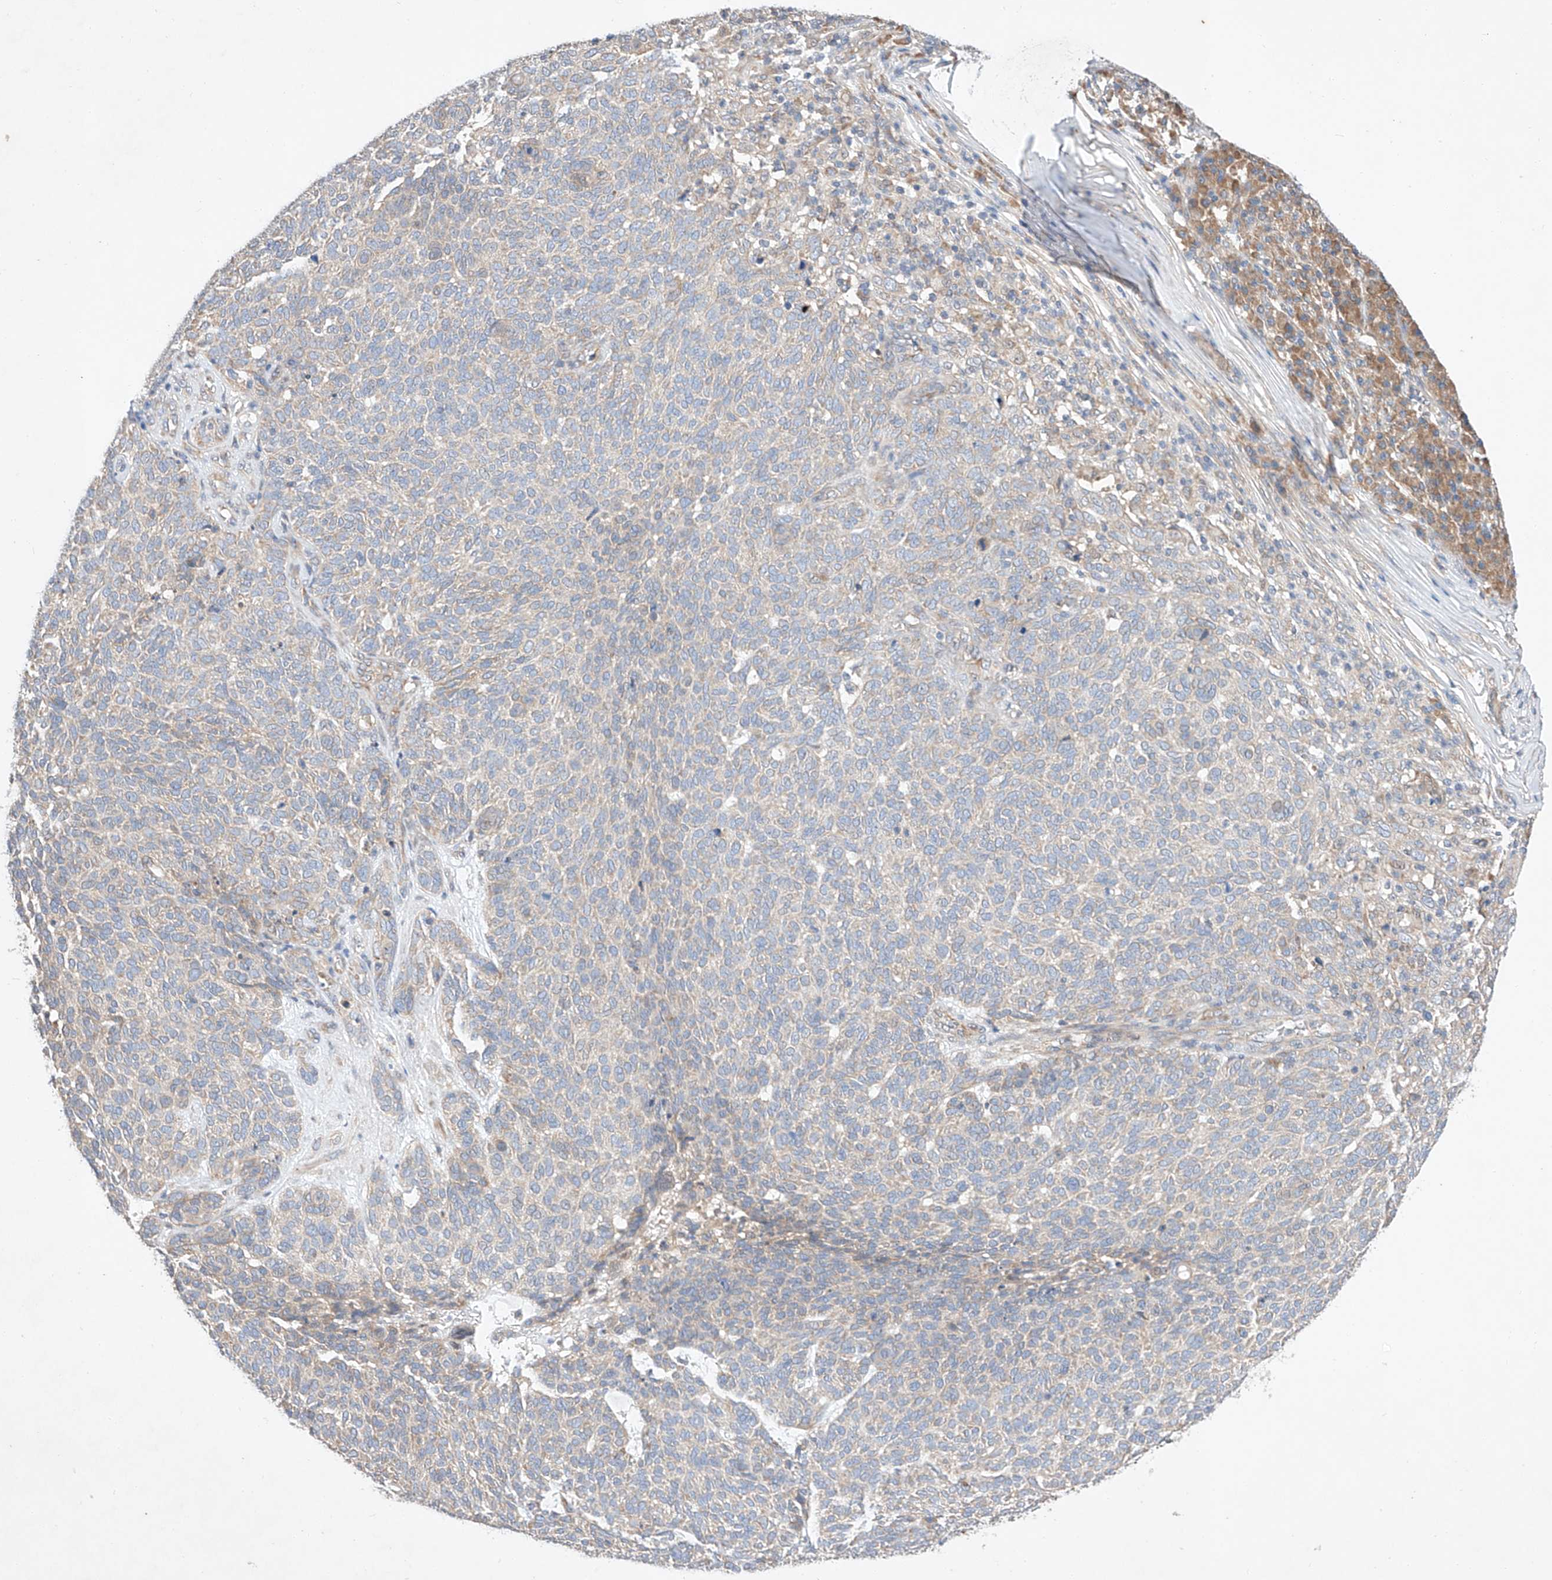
{"staining": {"intensity": "weak", "quantity": "25%-75%", "location": "cytoplasmic/membranous"}, "tissue": "skin cancer", "cell_type": "Tumor cells", "image_type": "cancer", "snomed": [{"axis": "morphology", "description": "Squamous cell carcinoma, NOS"}, {"axis": "topography", "description": "Skin"}], "caption": "The histopathology image demonstrates a brown stain indicating the presence of a protein in the cytoplasmic/membranous of tumor cells in skin cancer (squamous cell carcinoma). (DAB (3,3'-diaminobenzidine) IHC, brown staining for protein, blue staining for nuclei).", "gene": "C6orf118", "patient": {"sex": "female", "age": 90}}